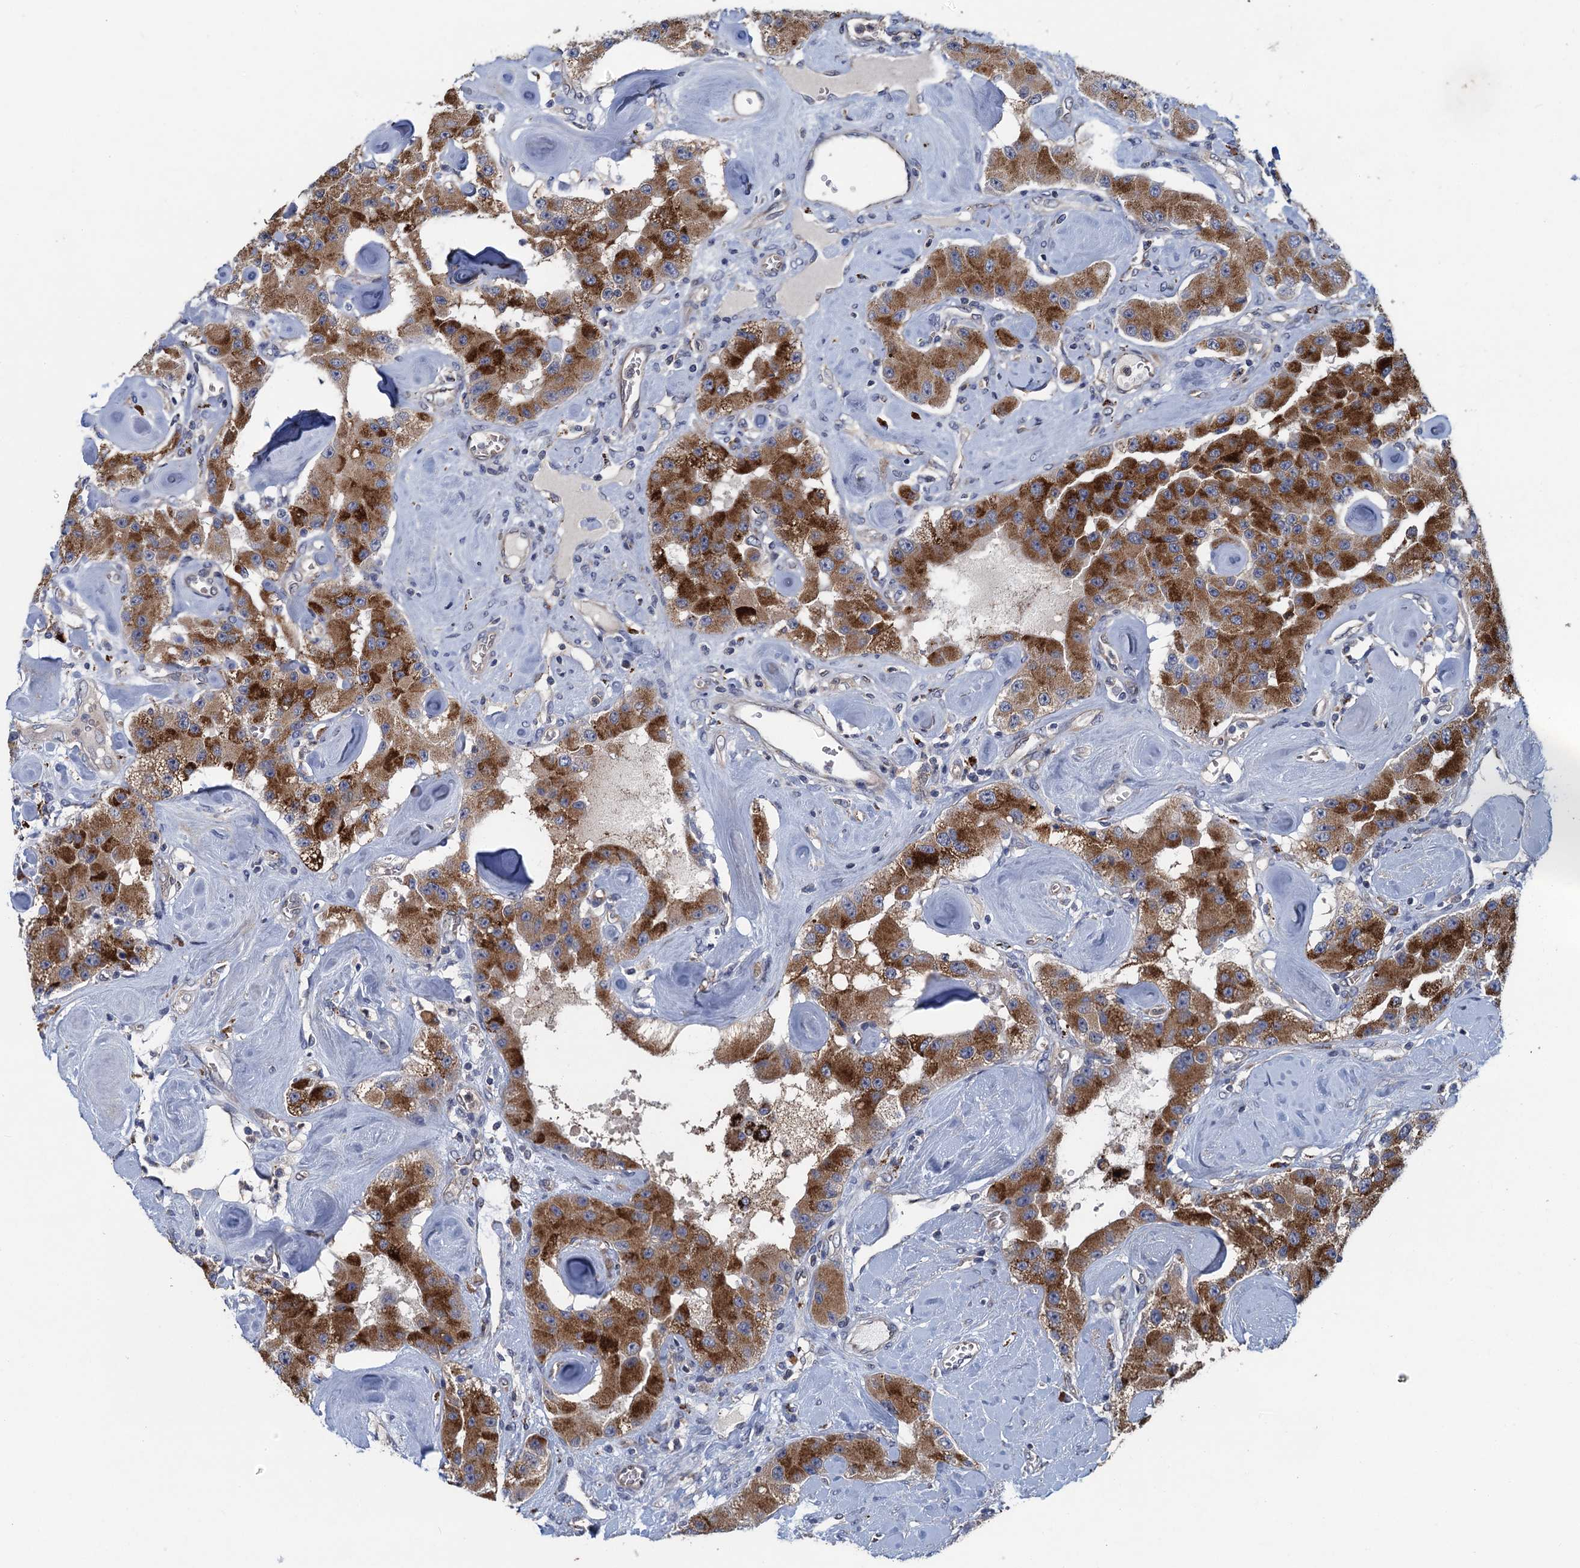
{"staining": {"intensity": "strong", "quantity": ">75%", "location": "cytoplasmic/membranous"}, "tissue": "carcinoid", "cell_type": "Tumor cells", "image_type": "cancer", "snomed": [{"axis": "morphology", "description": "Carcinoid, malignant, NOS"}, {"axis": "topography", "description": "Pancreas"}], "caption": "Carcinoid (malignant) stained with DAB IHC shows high levels of strong cytoplasmic/membranous positivity in about >75% of tumor cells.", "gene": "KBTBD8", "patient": {"sex": "male", "age": 41}}